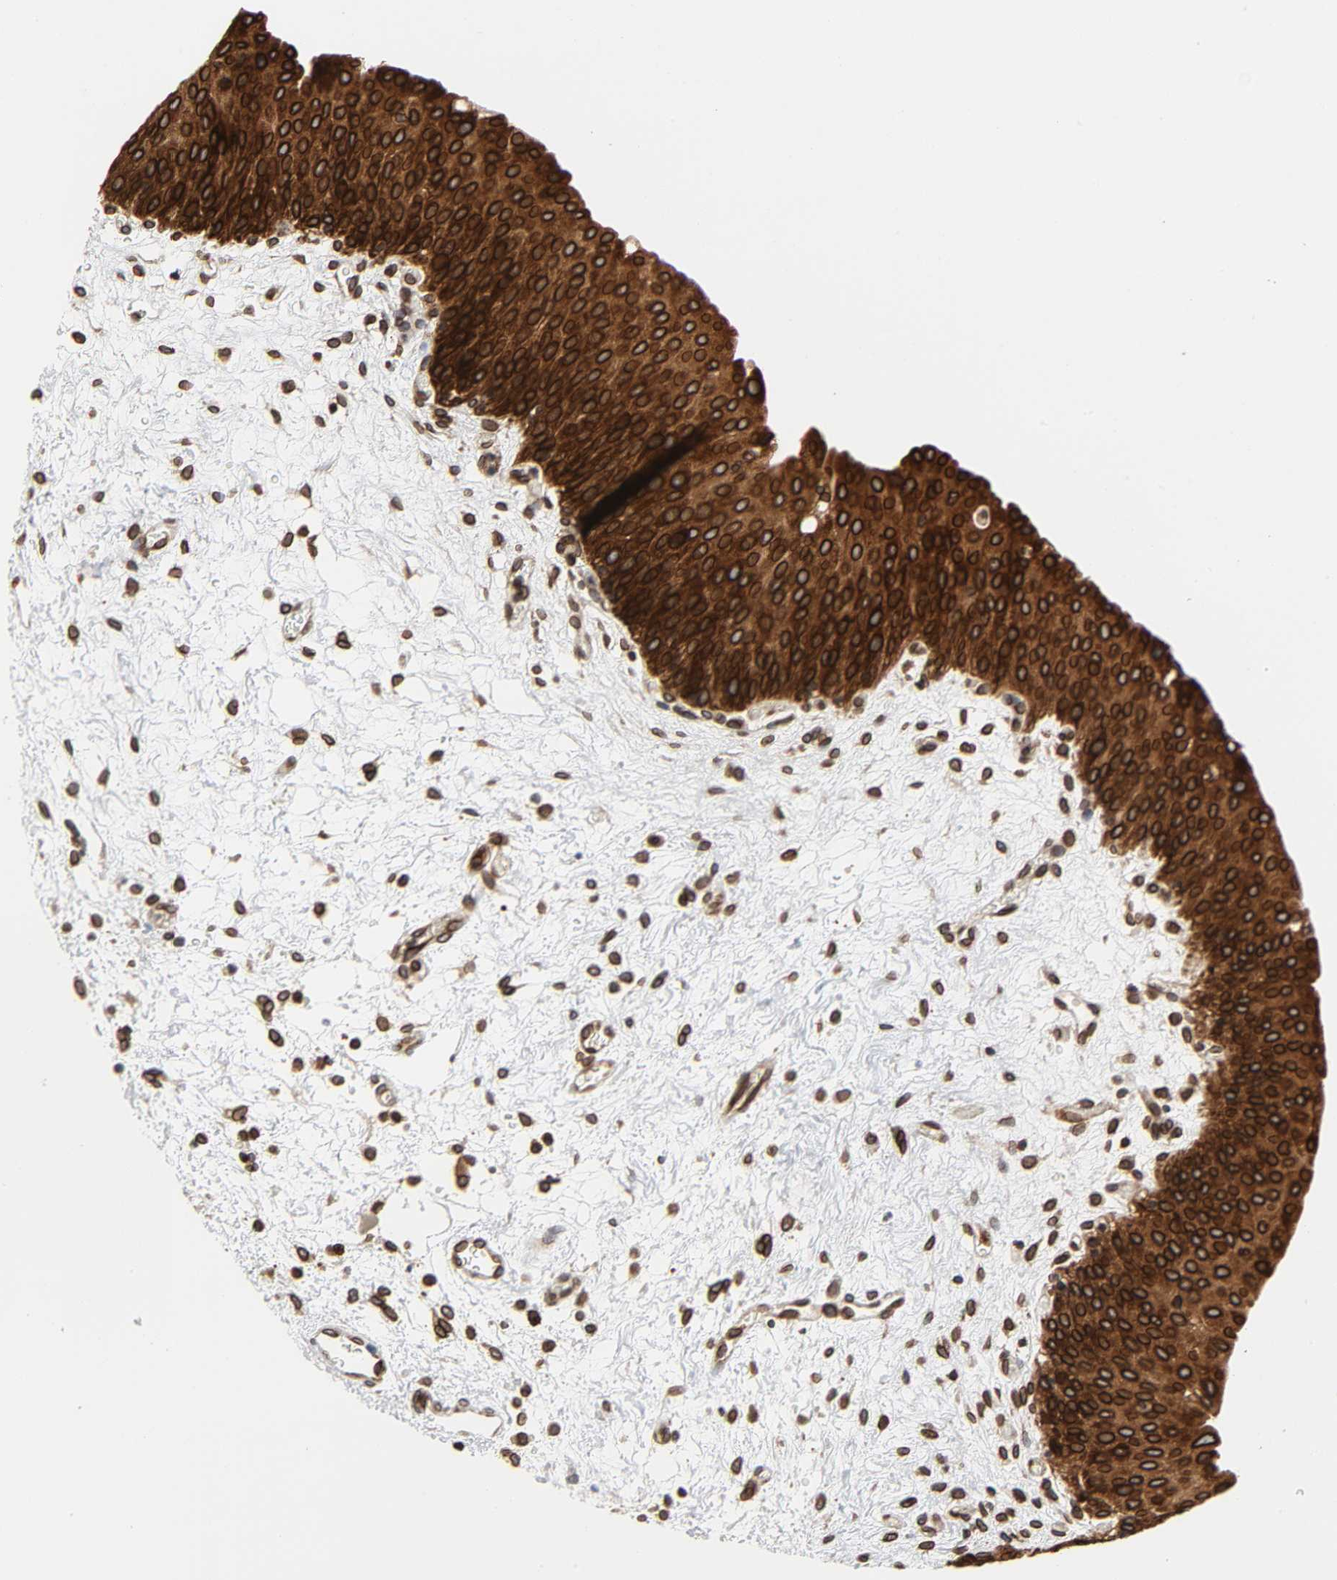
{"staining": {"intensity": "strong", "quantity": ">75%", "location": "cytoplasmic/membranous,nuclear"}, "tissue": "urinary bladder", "cell_type": "Urothelial cells", "image_type": "normal", "snomed": [{"axis": "morphology", "description": "Normal tissue, NOS"}, {"axis": "morphology", "description": "Dysplasia, NOS"}, {"axis": "topography", "description": "Urinary bladder"}], "caption": "The photomicrograph reveals staining of normal urinary bladder, revealing strong cytoplasmic/membranous,nuclear protein expression (brown color) within urothelial cells. The staining is performed using DAB (3,3'-diaminobenzidine) brown chromogen to label protein expression. The nuclei are counter-stained blue using hematoxylin.", "gene": "RANGAP1", "patient": {"sex": "male", "age": 35}}